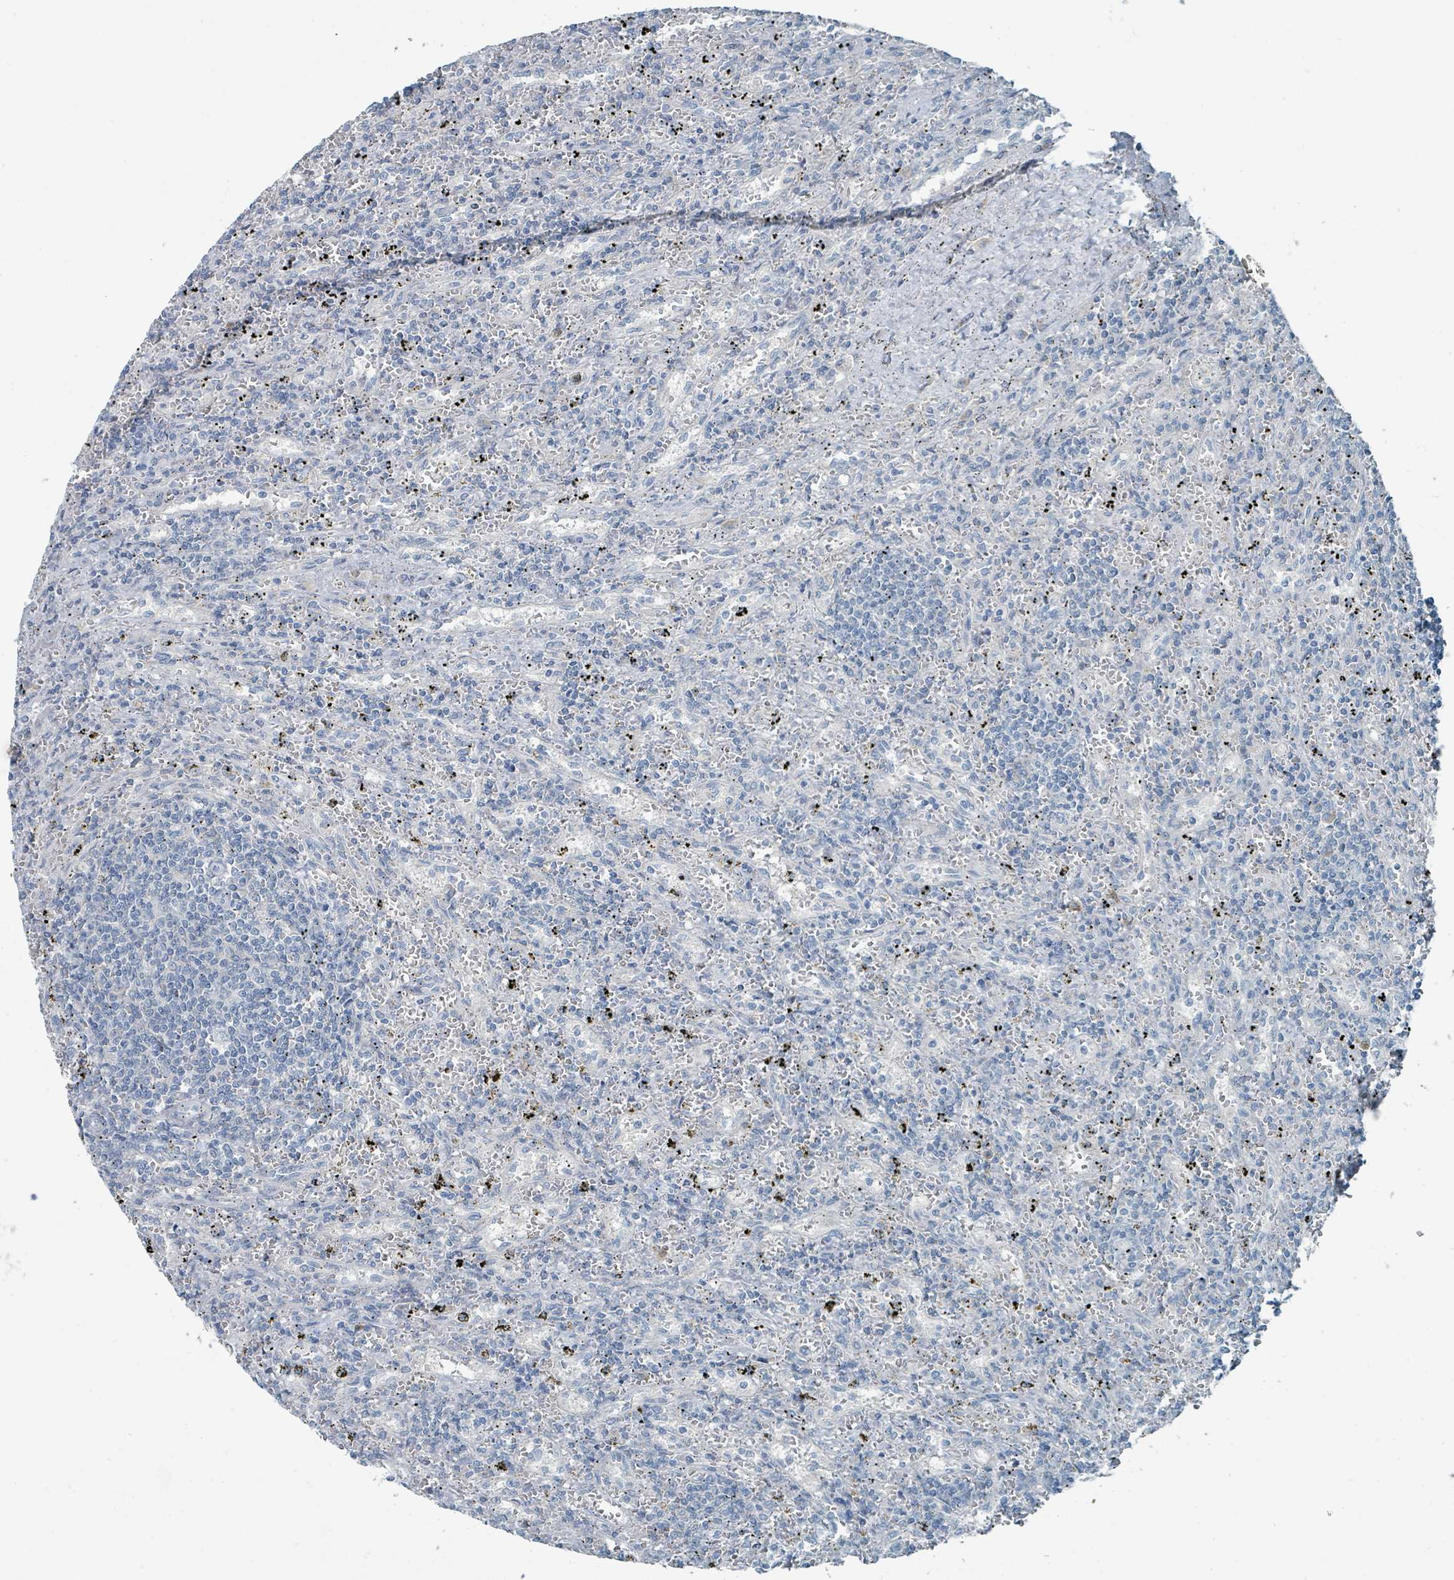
{"staining": {"intensity": "negative", "quantity": "none", "location": "none"}, "tissue": "lymphoma", "cell_type": "Tumor cells", "image_type": "cancer", "snomed": [{"axis": "morphology", "description": "Malignant lymphoma, non-Hodgkin's type, Low grade"}, {"axis": "topography", "description": "Spleen"}], "caption": "An immunohistochemistry (IHC) photomicrograph of low-grade malignant lymphoma, non-Hodgkin's type is shown. There is no staining in tumor cells of low-grade malignant lymphoma, non-Hodgkin's type.", "gene": "RASA4", "patient": {"sex": "male", "age": 76}}